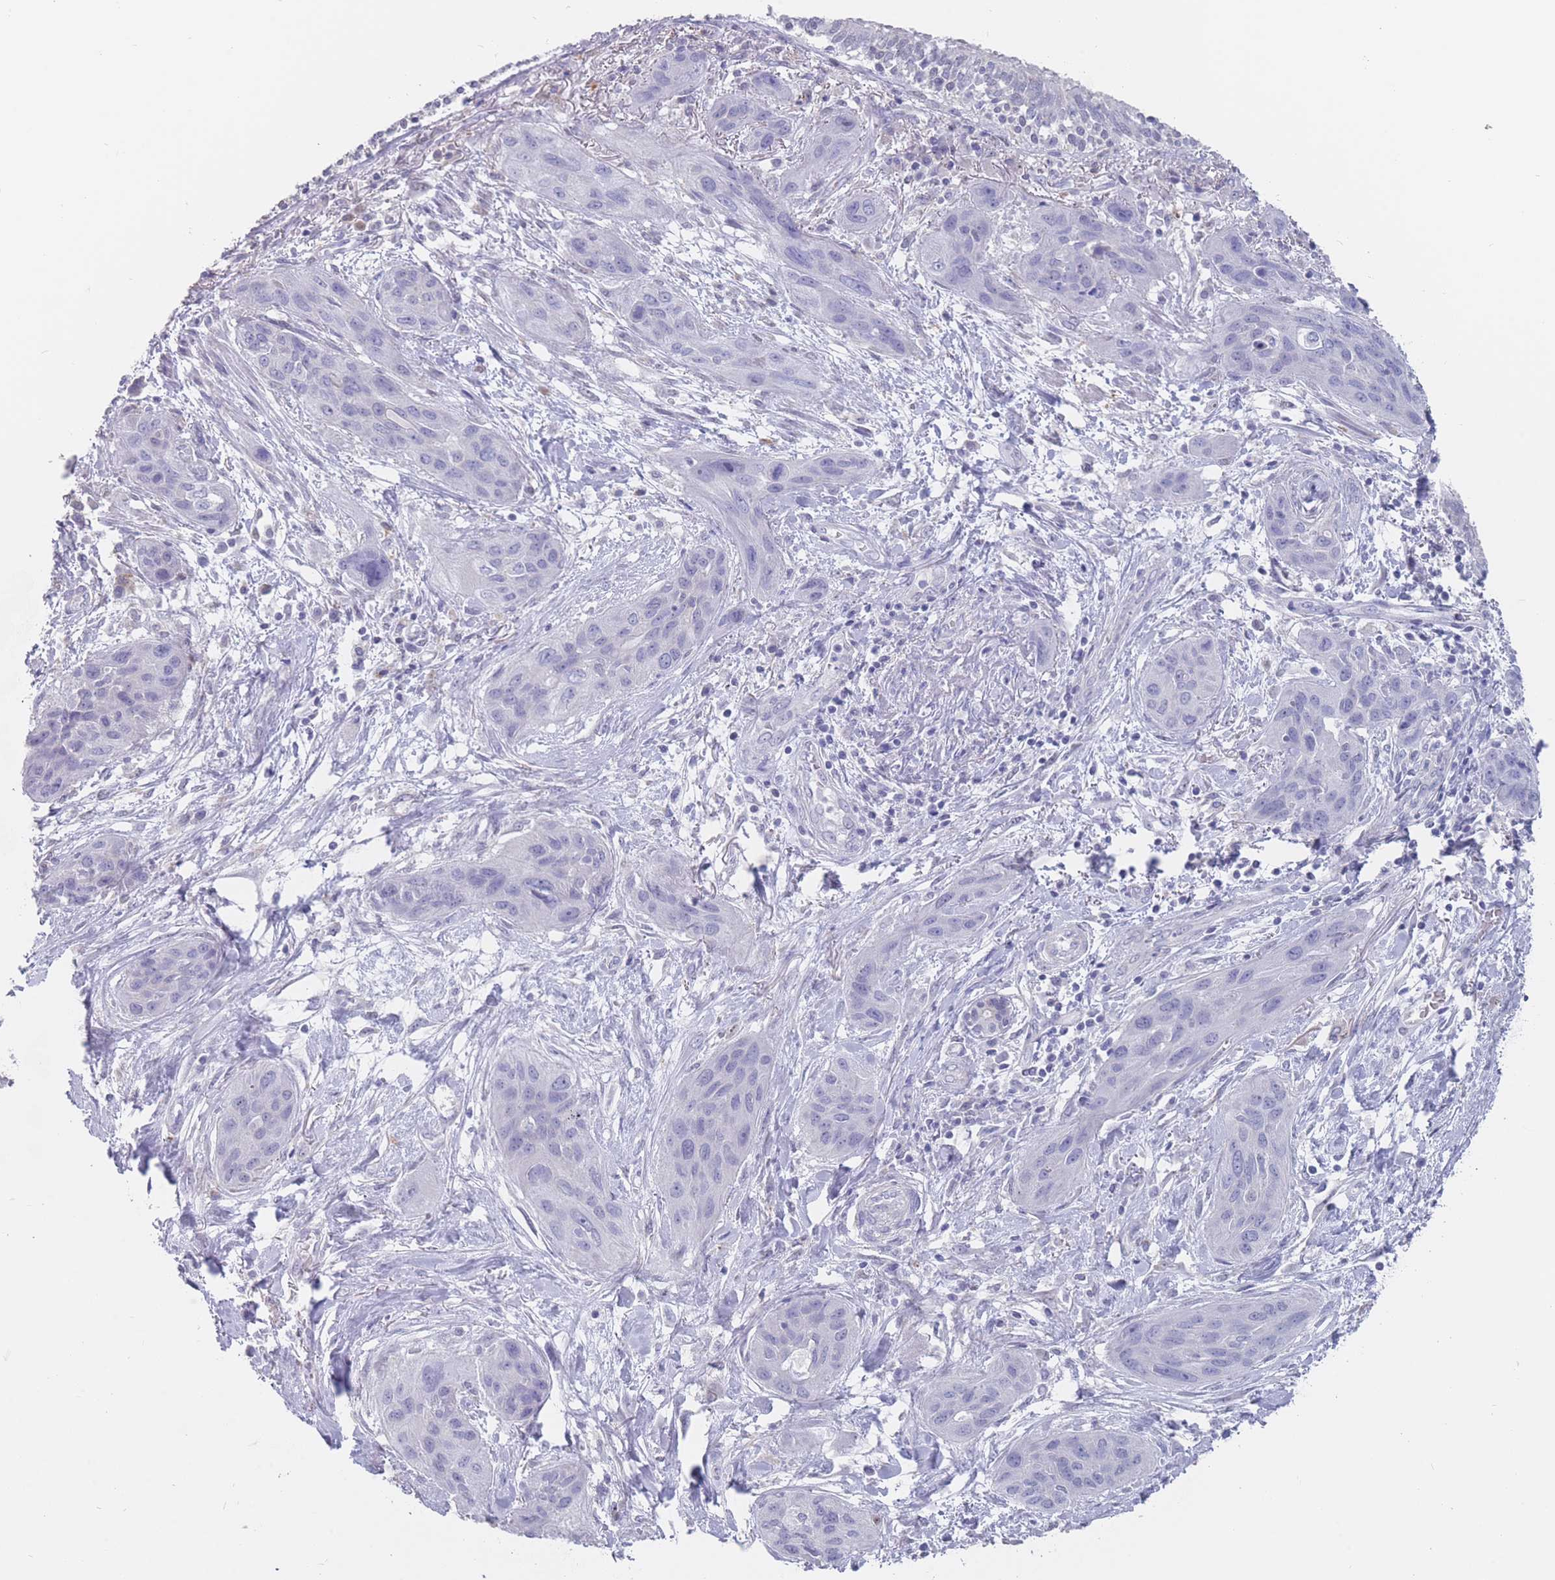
{"staining": {"intensity": "negative", "quantity": "none", "location": "none"}, "tissue": "lung cancer", "cell_type": "Tumor cells", "image_type": "cancer", "snomed": [{"axis": "morphology", "description": "Squamous cell carcinoma, NOS"}, {"axis": "topography", "description": "Lung"}], "caption": "The image displays no staining of tumor cells in lung cancer.", "gene": "CYP51A1", "patient": {"sex": "female", "age": 70}}